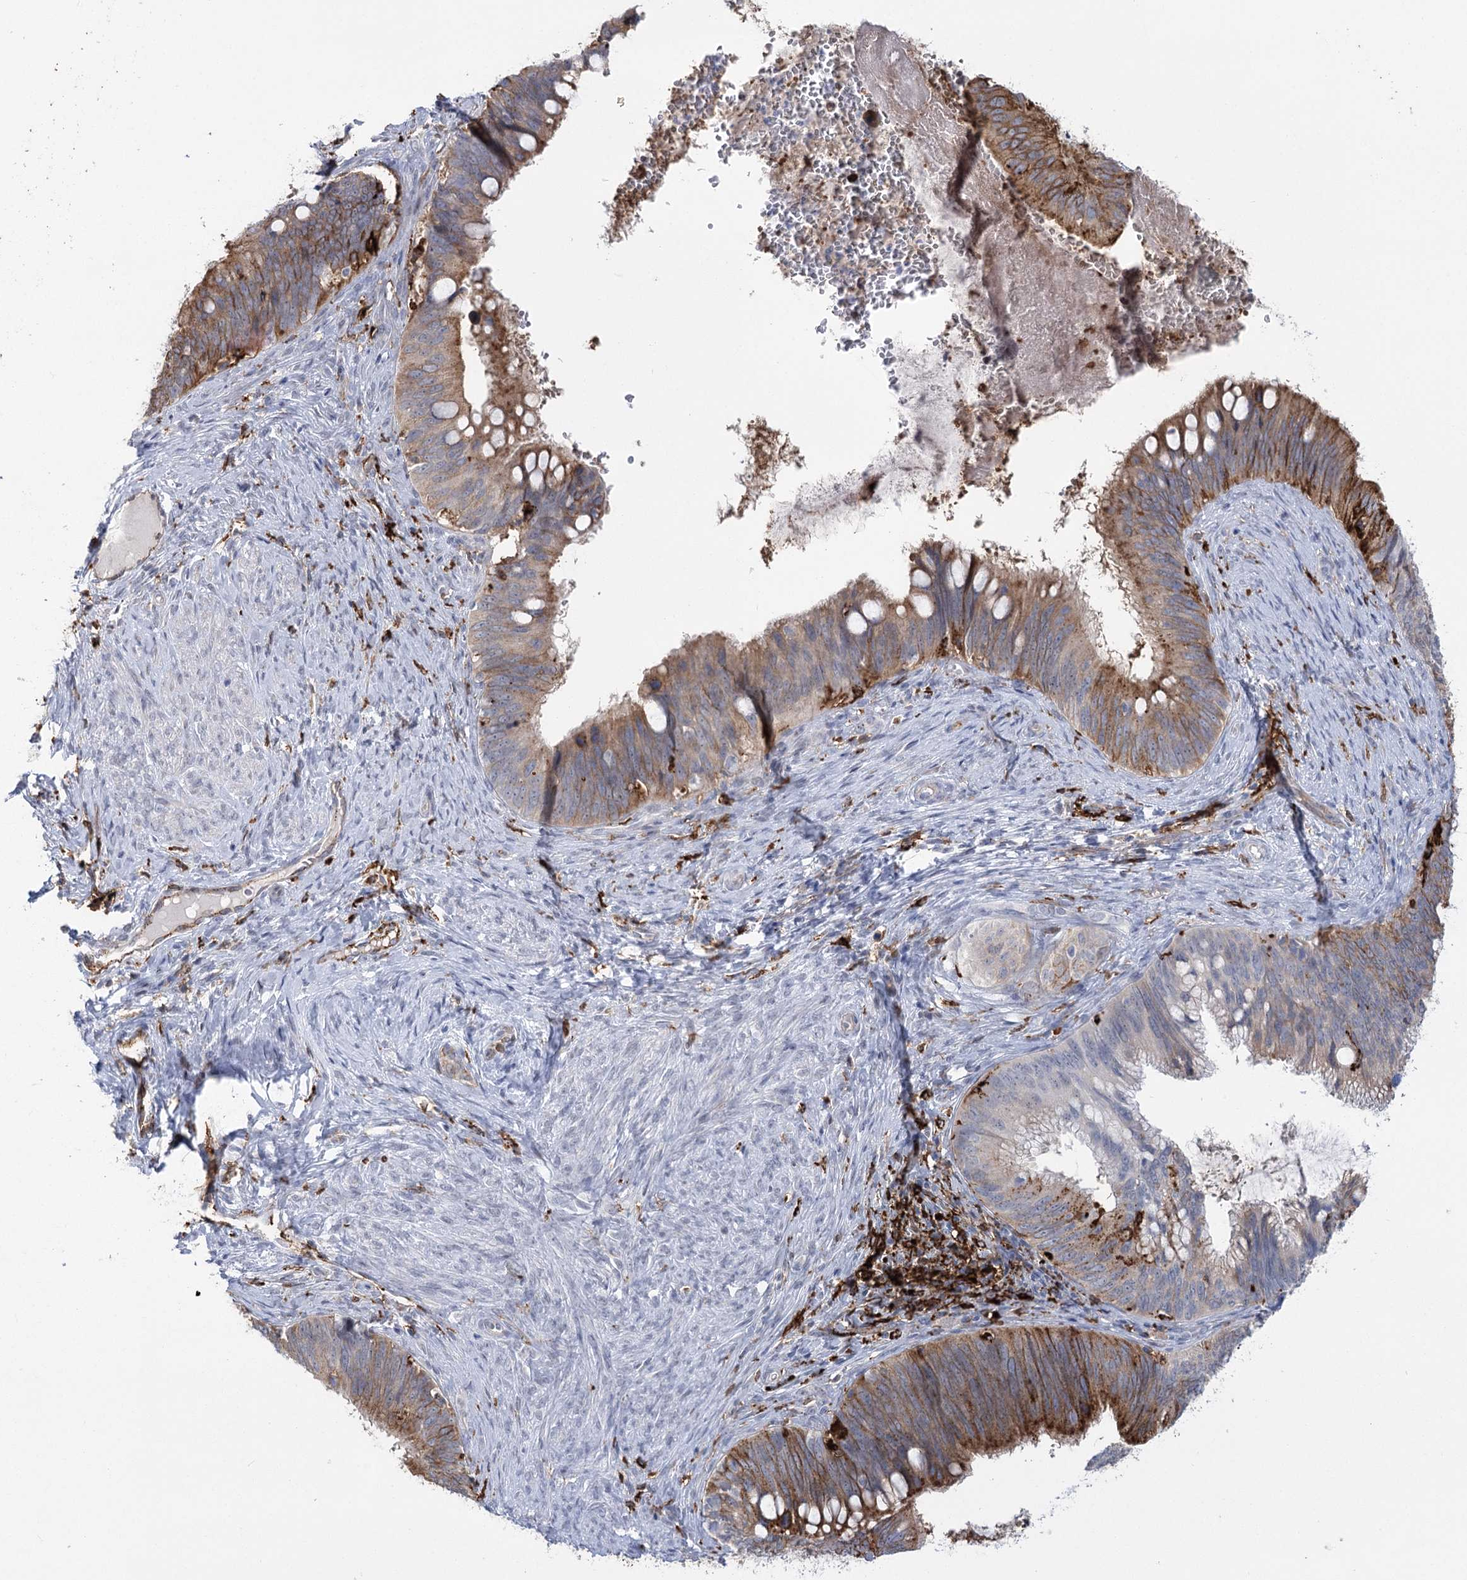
{"staining": {"intensity": "moderate", "quantity": ">75%", "location": "cytoplasmic/membranous"}, "tissue": "cervical cancer", "cell_type": "Tumor cells", "image_type": "cancer", "snomed": [{"axis": "morphology", "description": "Adenocarcinoma, NOS"}, {"axis": "topography", "description": "Cervix"}], "caption": "Immunohistochemical staining of human cervical cancer reveals medium levels of moderate cytoplasmic/membranous protein positivity in approximately >75% of tumor cells.", "gene": "PIWIL4", "patient": {"sex": "female", "age": 42}}